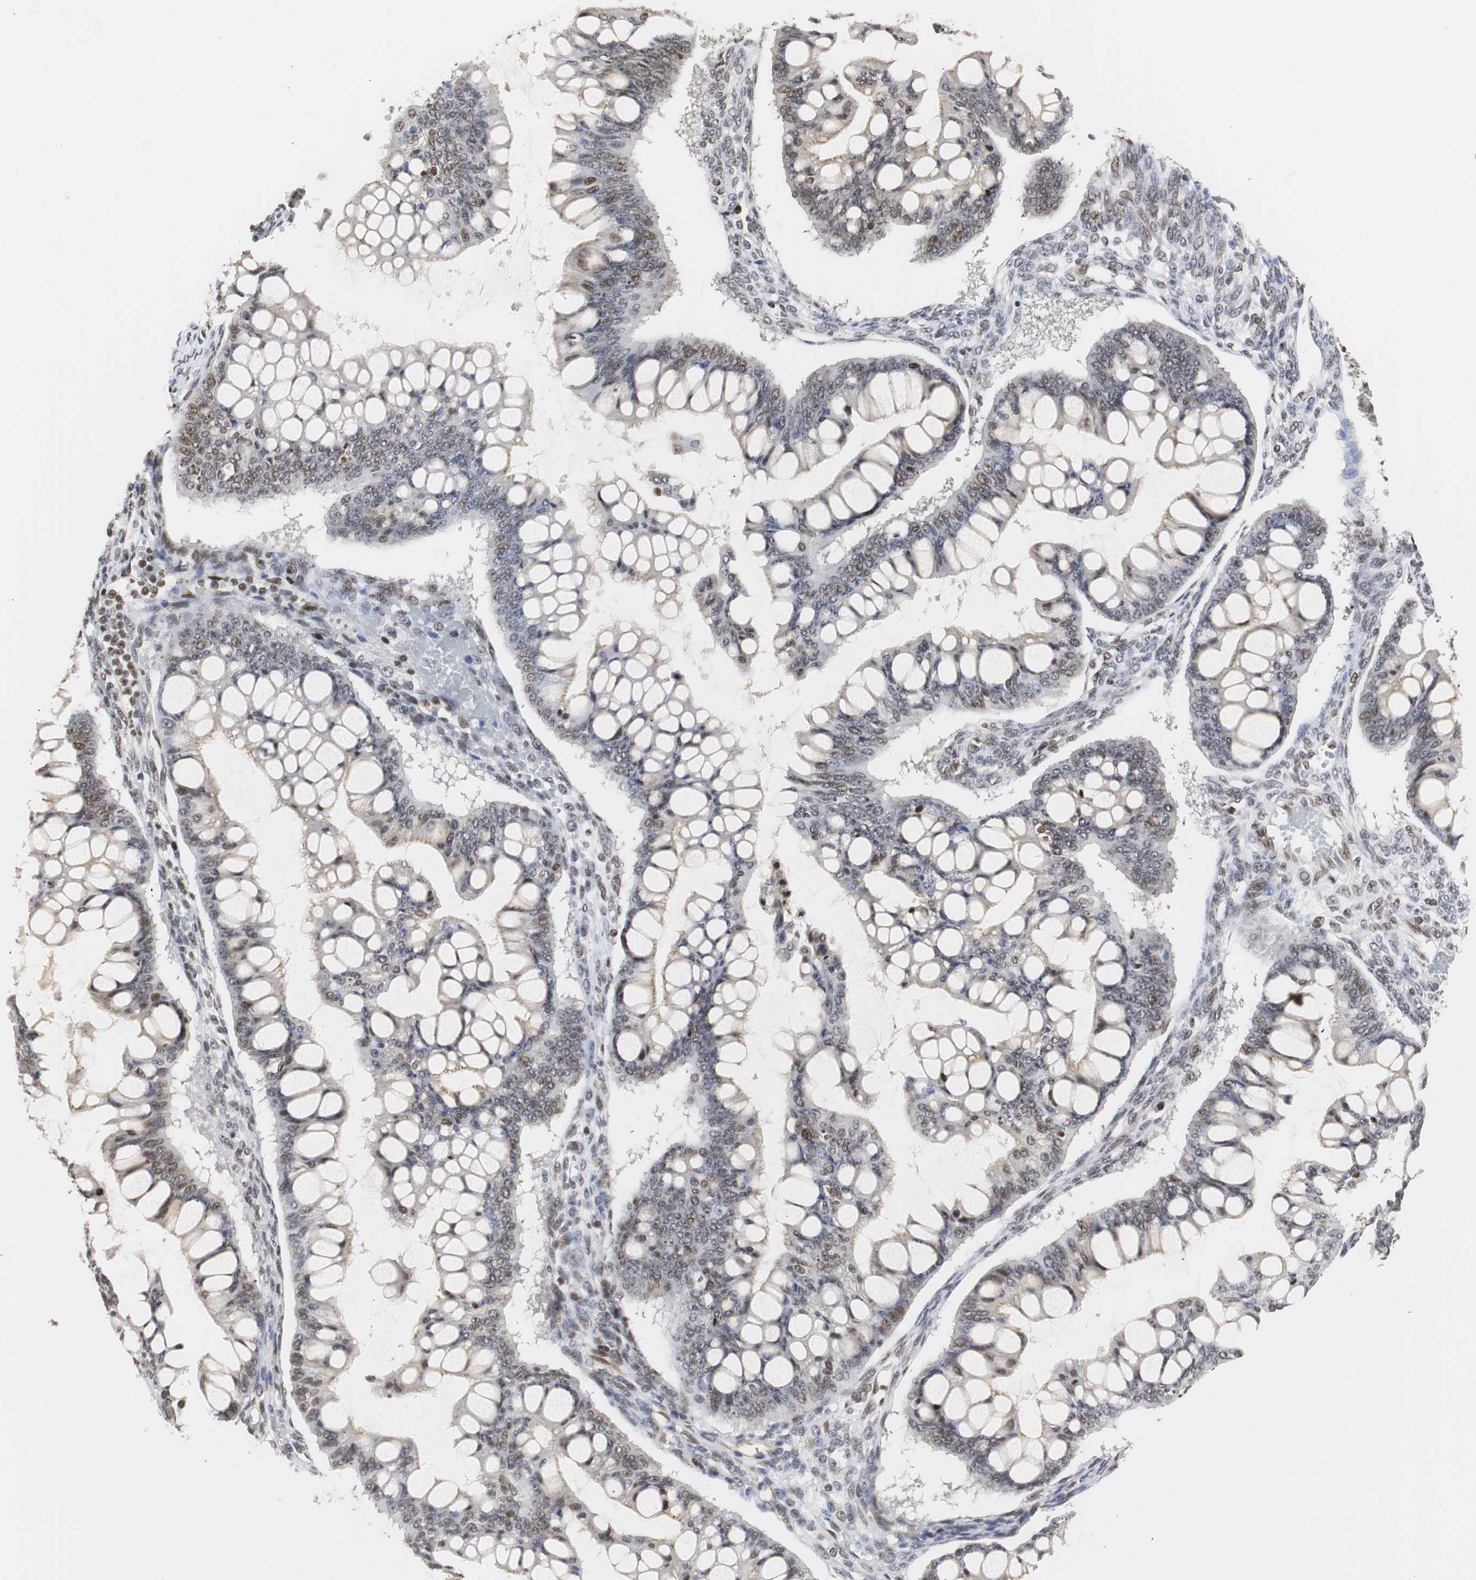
{"staining": {"intensity": "moderate", "quantity": "25%-75%", "location": "cytoplasmic/membranous,nuclear"}, "tissue": "ovarian cancer", "cell_type": "Tumor cells", "image_type": "cancer", "snomed": [{"axis": "morphology", "description": "Cystadenocarcinoma, mucinous, NOS"}, {"axis": "topography", "description": "Ovary"}], "caption": "Immunohistochemistry staining of ovarian cancer (mucinous cystadenocarcinoma), which shows medium levels of moderate cytoplasmic/membranous and nuclear positivity in about 25%-75% of tumor cells indicating moderate cytoplasmic/membranous and nuclear protein staining. The staining was performed using DAB (3,3'-diaminobenzidine) (brown) for protein detection and nuclei were counterstained in hematoxylin (blue).", "gene": "ZFC3H1", "patient": {"sex": "female", "age": 73}}